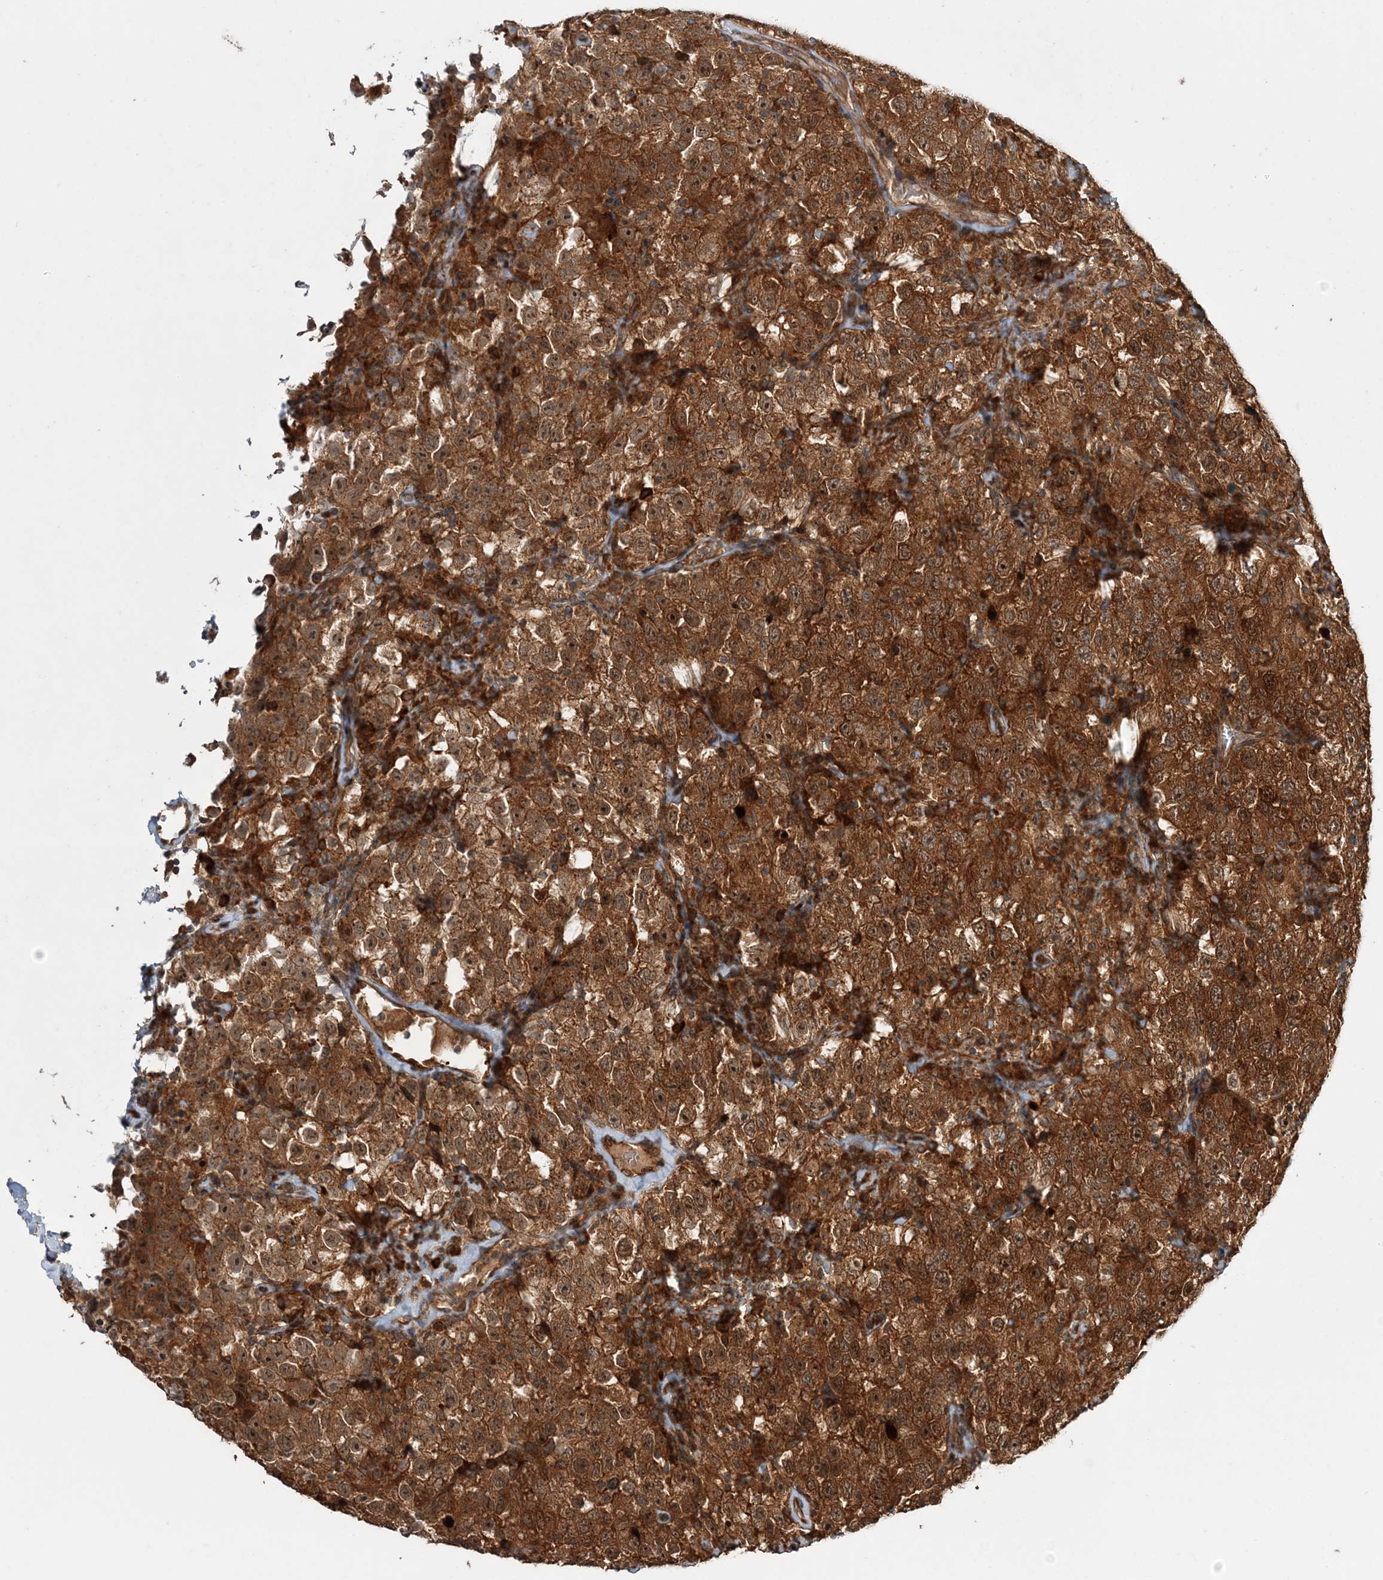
{"staining": {"intensity": "strong", "quantity": ">75%", "location": "cytoplasmic/membranous,nuclear"}, "tissue": "testis cancer", "cell_type": "Tumor cells", "image_type": "cancer", "snomed": [{"axis": "morphology", "description": "Seminoma, NOS"}, {"axis": "topography", "description": "Testis"}], "caption": "A high amount of strong cytoplasmic/membranous and nuclear expression is present in about >75% of tumor cells in testis seminoma tissue.", "gene": "UBTD2", "patient": {"sex": "male", "age": 41}}